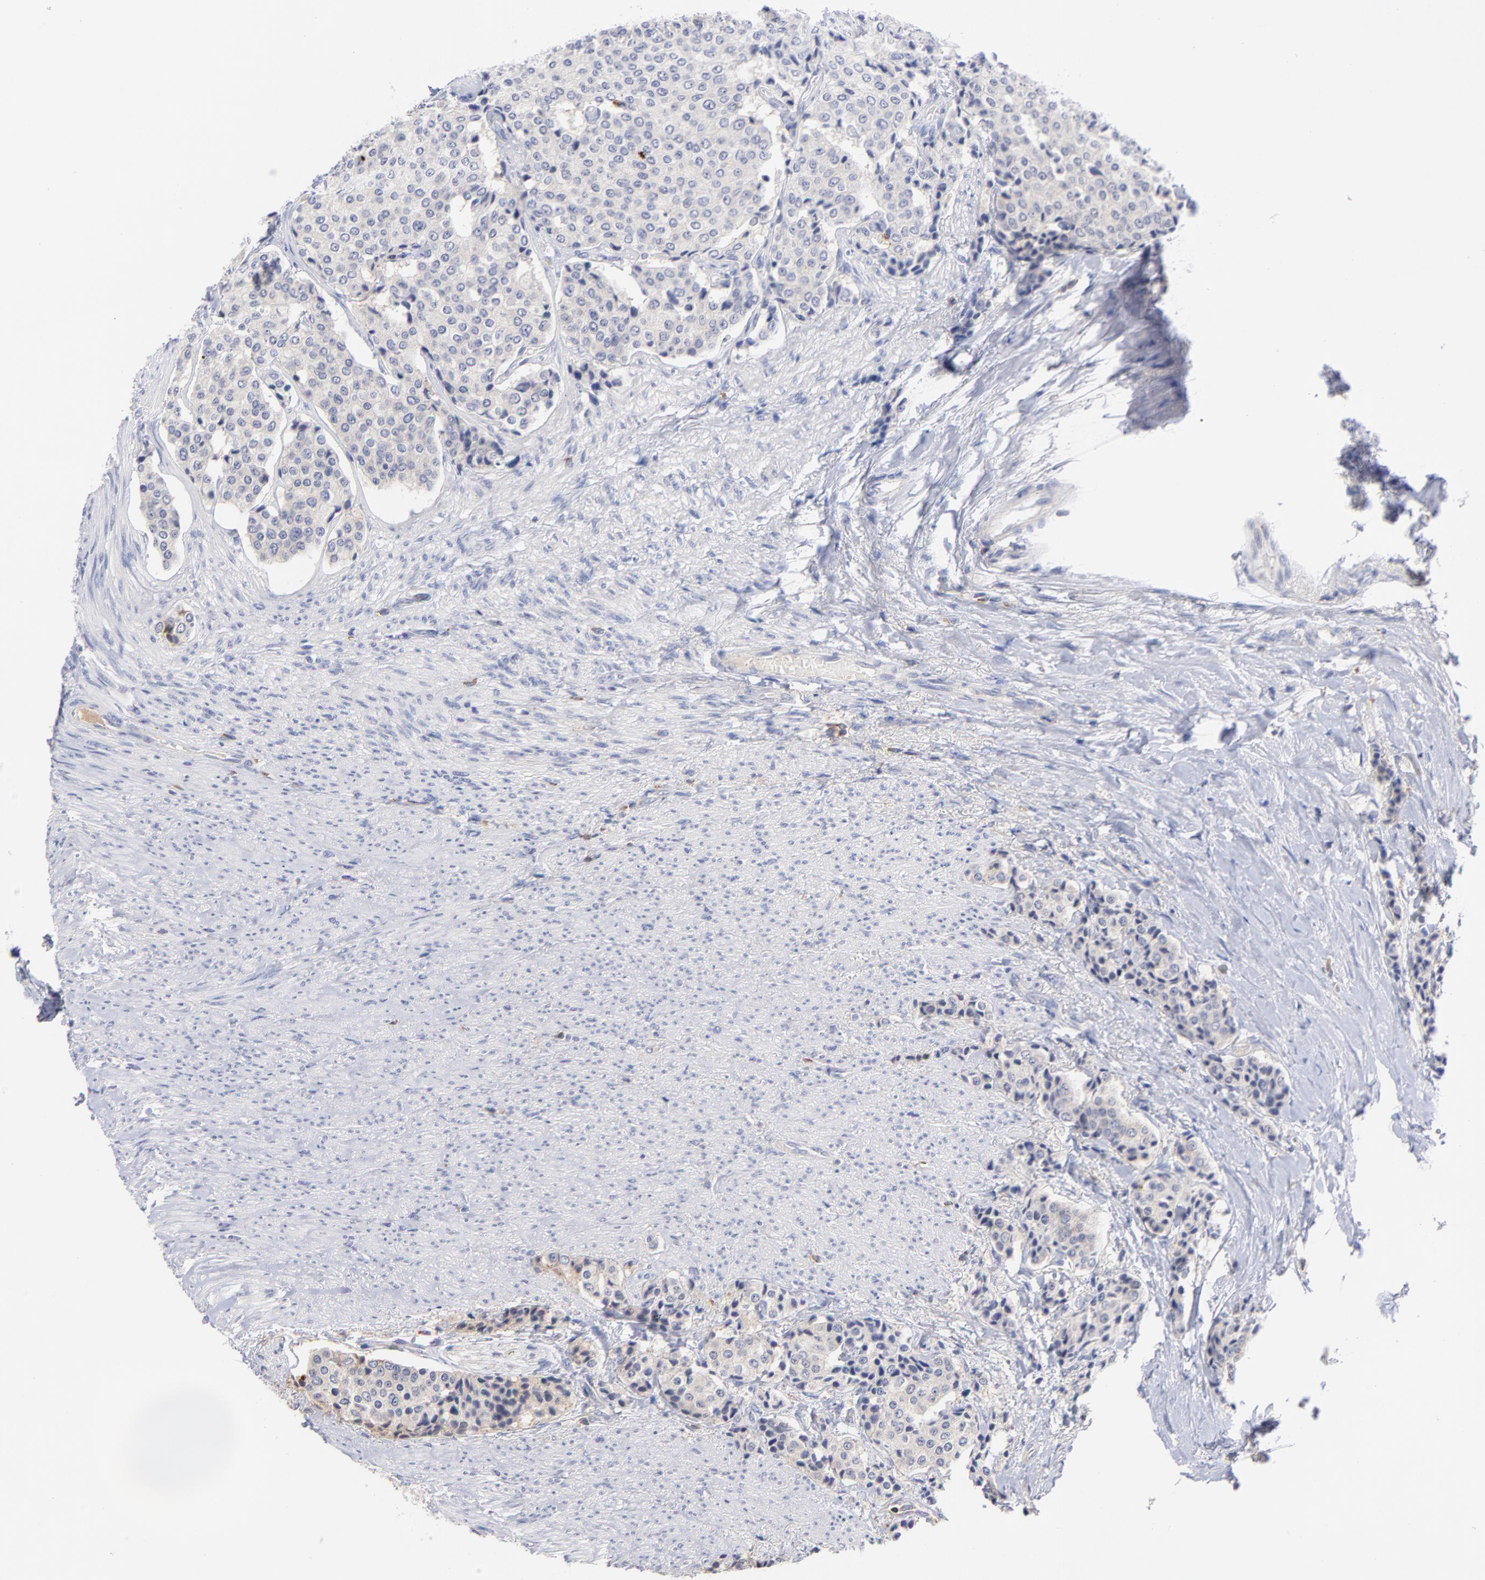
{"staining": {"intensity": "weak", "quantity": "25%-75%", "location": "cytoplasmic/membranous"}, "tissue": "carcinoid", "cell_type": "Tumor cells", "image_type": "cancer", "snomed": [{"axis": "morphology", "description": "Carcinoid, malignant, NOS"}, {"axis": "topography", "description": "Colon"}], "caption": "This histopathology image reveals carcinoid stained with IHC to label a protein in brown. The cytoplasmic/membranous of tumor cells show weak positivity for the protein. Nuclei are counter-stained blue.", "gene": "KREMEN2", "patient": {"sex": "female", "age": 61}}